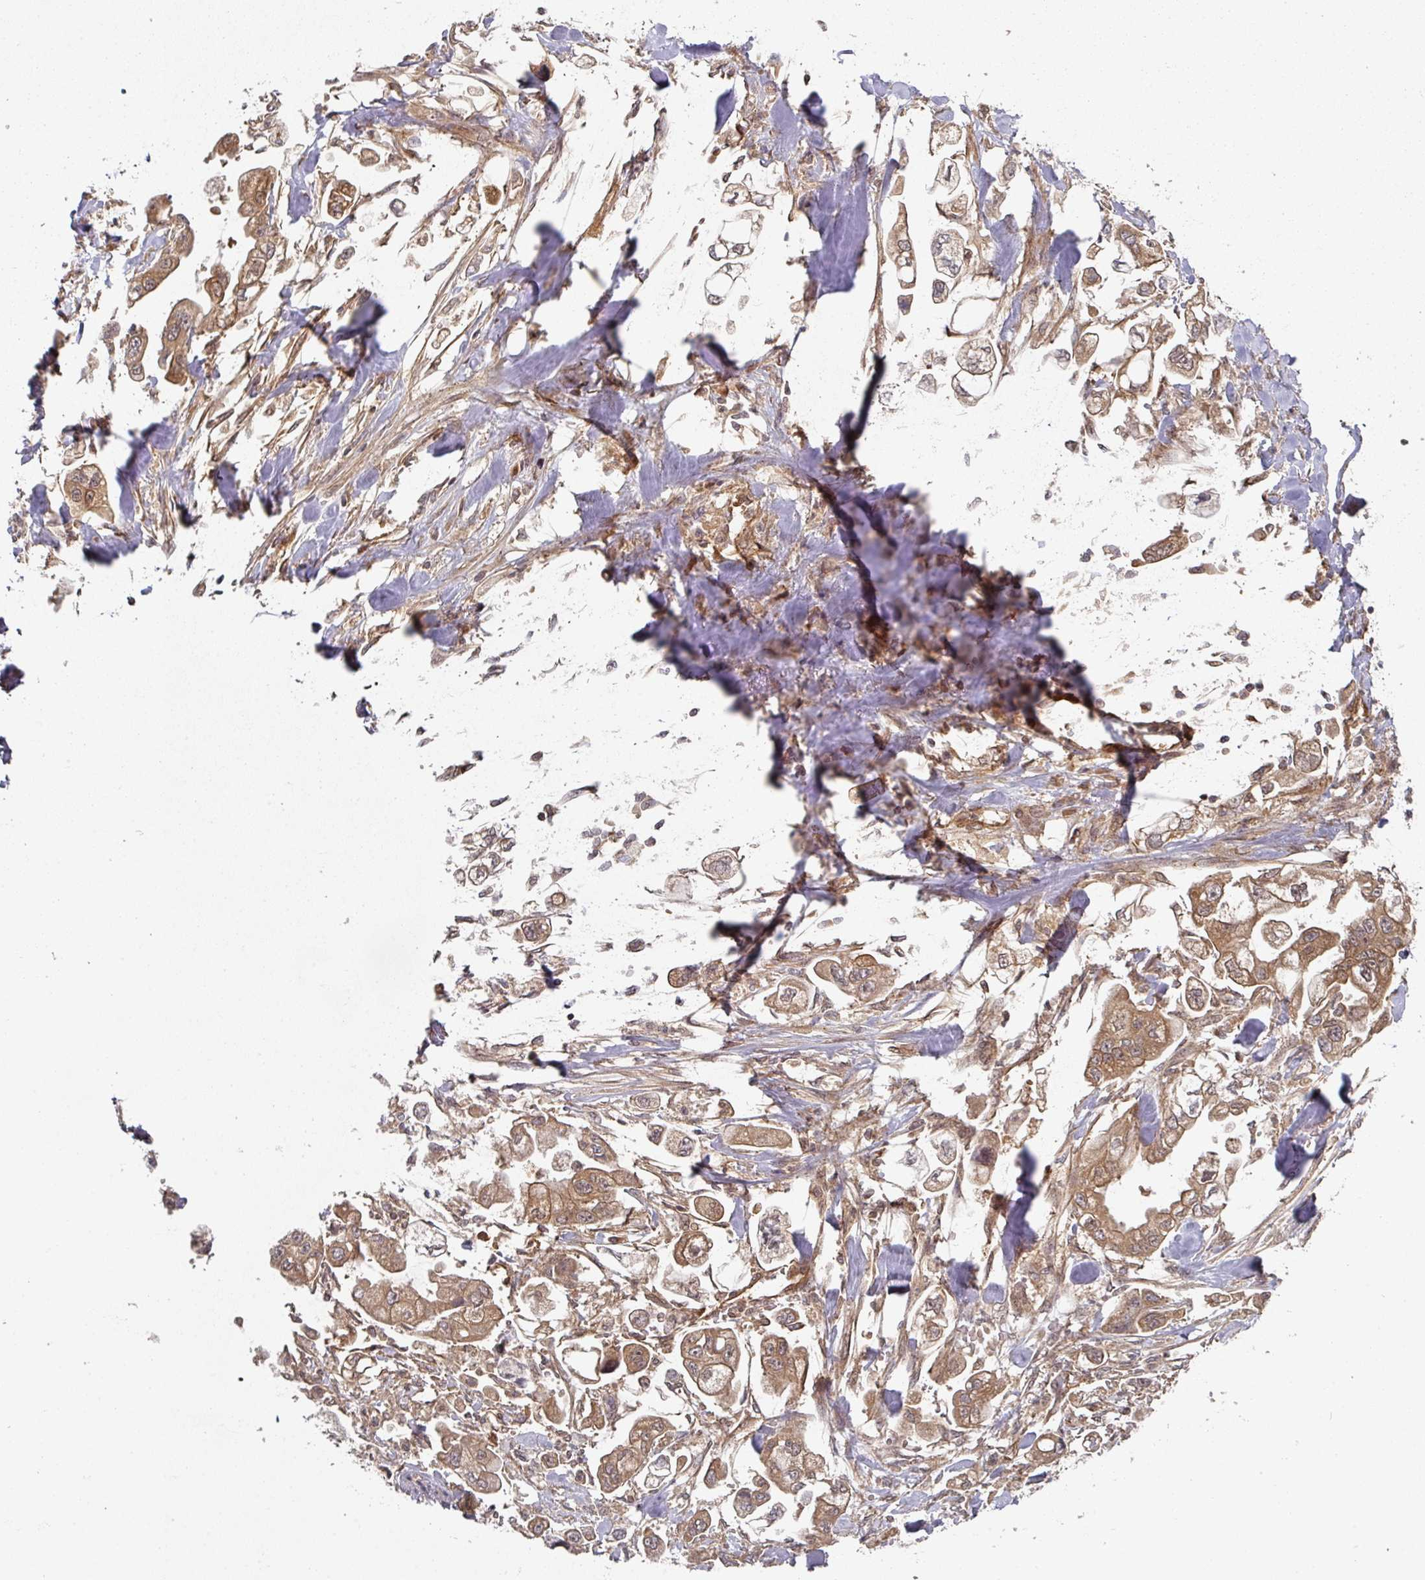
{"staining": {"intensity": "moderate", "quantity": ">75%", "location": "cytoplasmic/membranous"}, "tissue": "stomach cancer", "cell_type": "Tumor cells", "image_type": "cancer", "snomed": [{"axis": "morphology", "description": "Adenocarcinoma, NOS"}, {"axis": "topography", "description": "Stomach"}], "caption": "This is an image of immunohistochemistry staining of stomach cancer, which shows moderate positivity in the cytoplasmic/membranous of tumor cells.", "gene": "EIF4EBP2", "patient": {"sex": "male", "age": 62}}